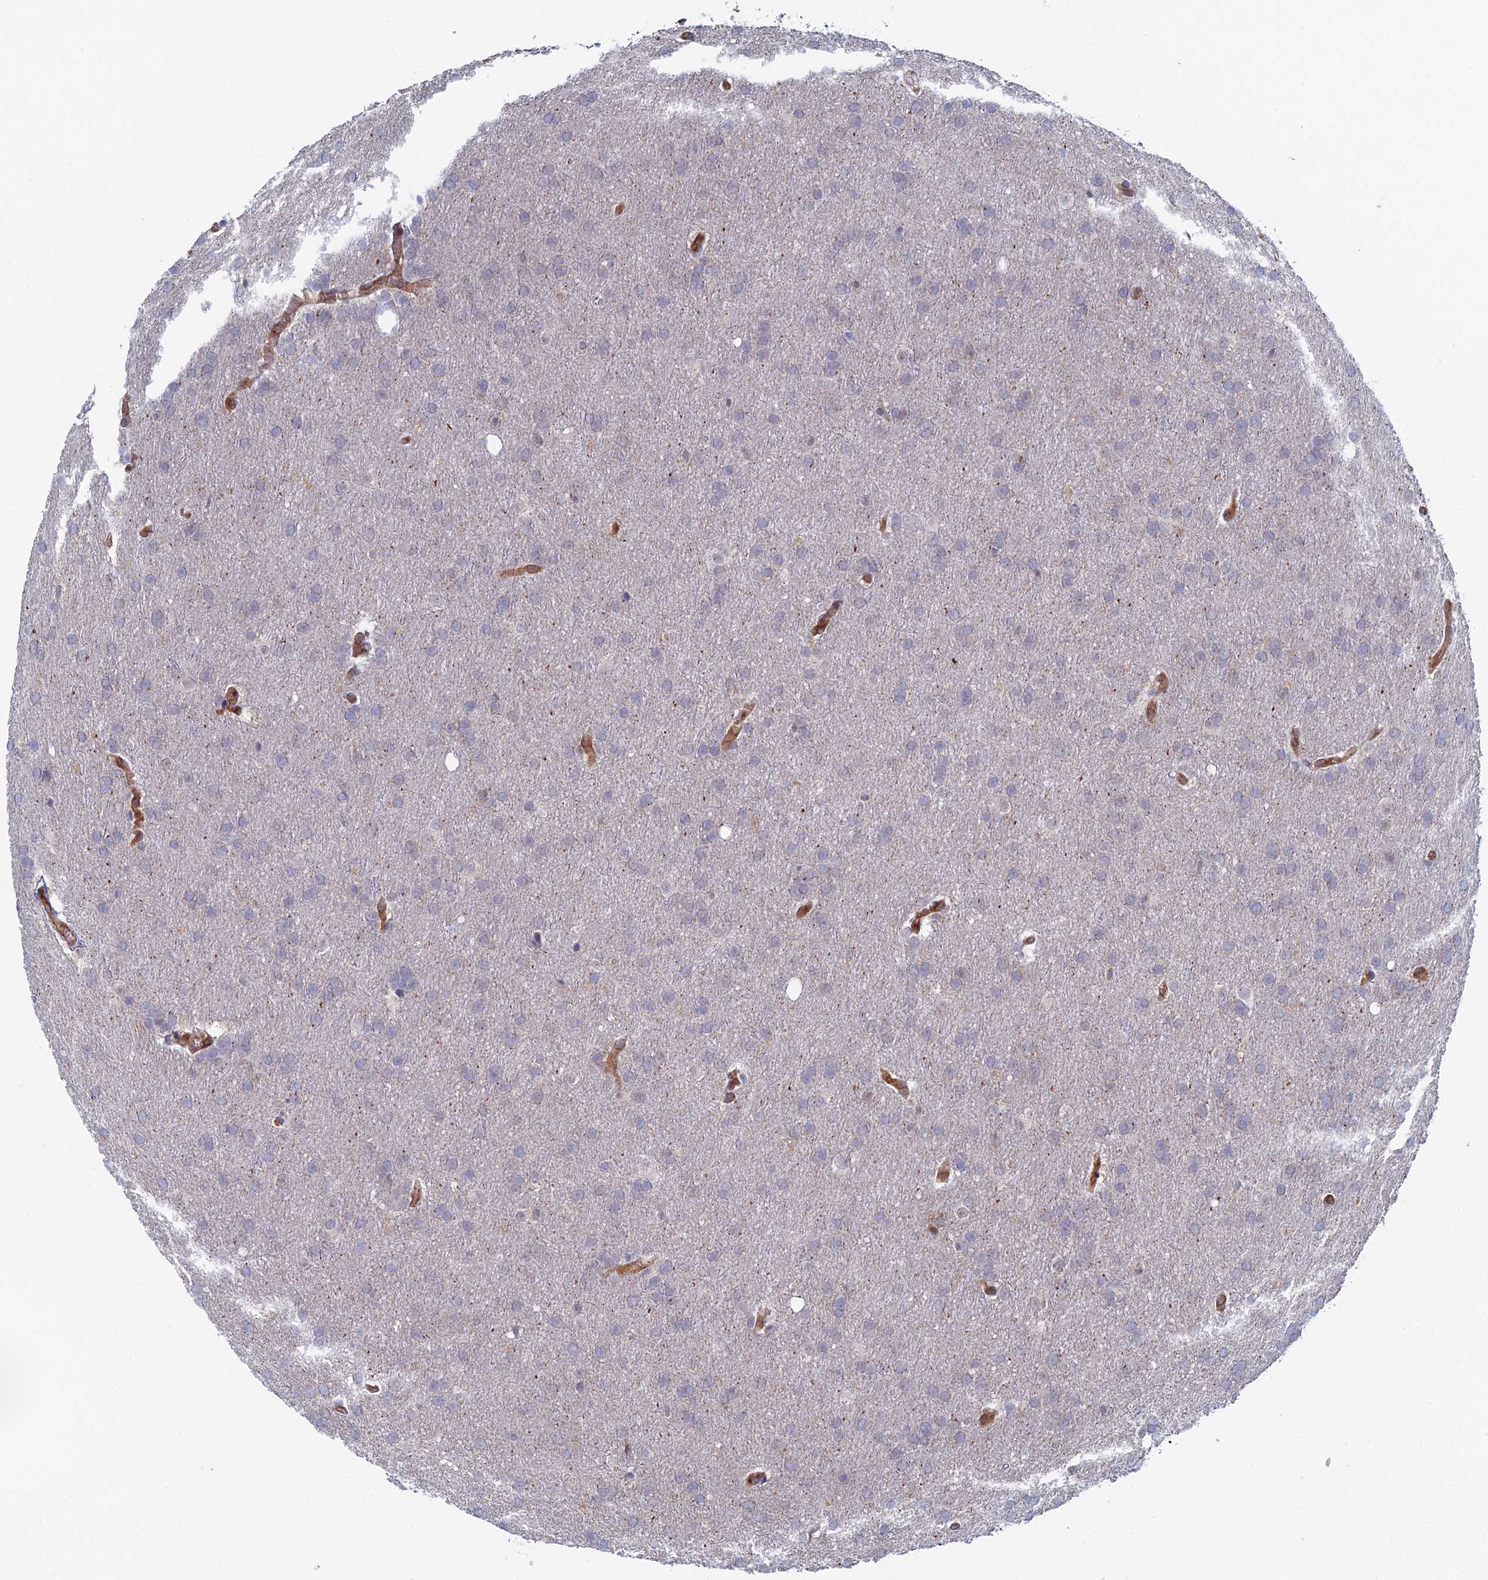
{"staining": {"intensity": "negative", "quantity": "none", "location": "none"}, "tissue": "glioma", "cell_type": "Tumor cells", "image_type": "cancer", "snomed": [{"axis": "morphology", "description": "Glioma, malignant, Low grade"}, {"axis": "topography", "description": "Brain"}], "caption": "Tumor cells show no significant protein staining in glioma.", "gene": "ARAP3", "patient": {"sex": "female", "age": 32}}